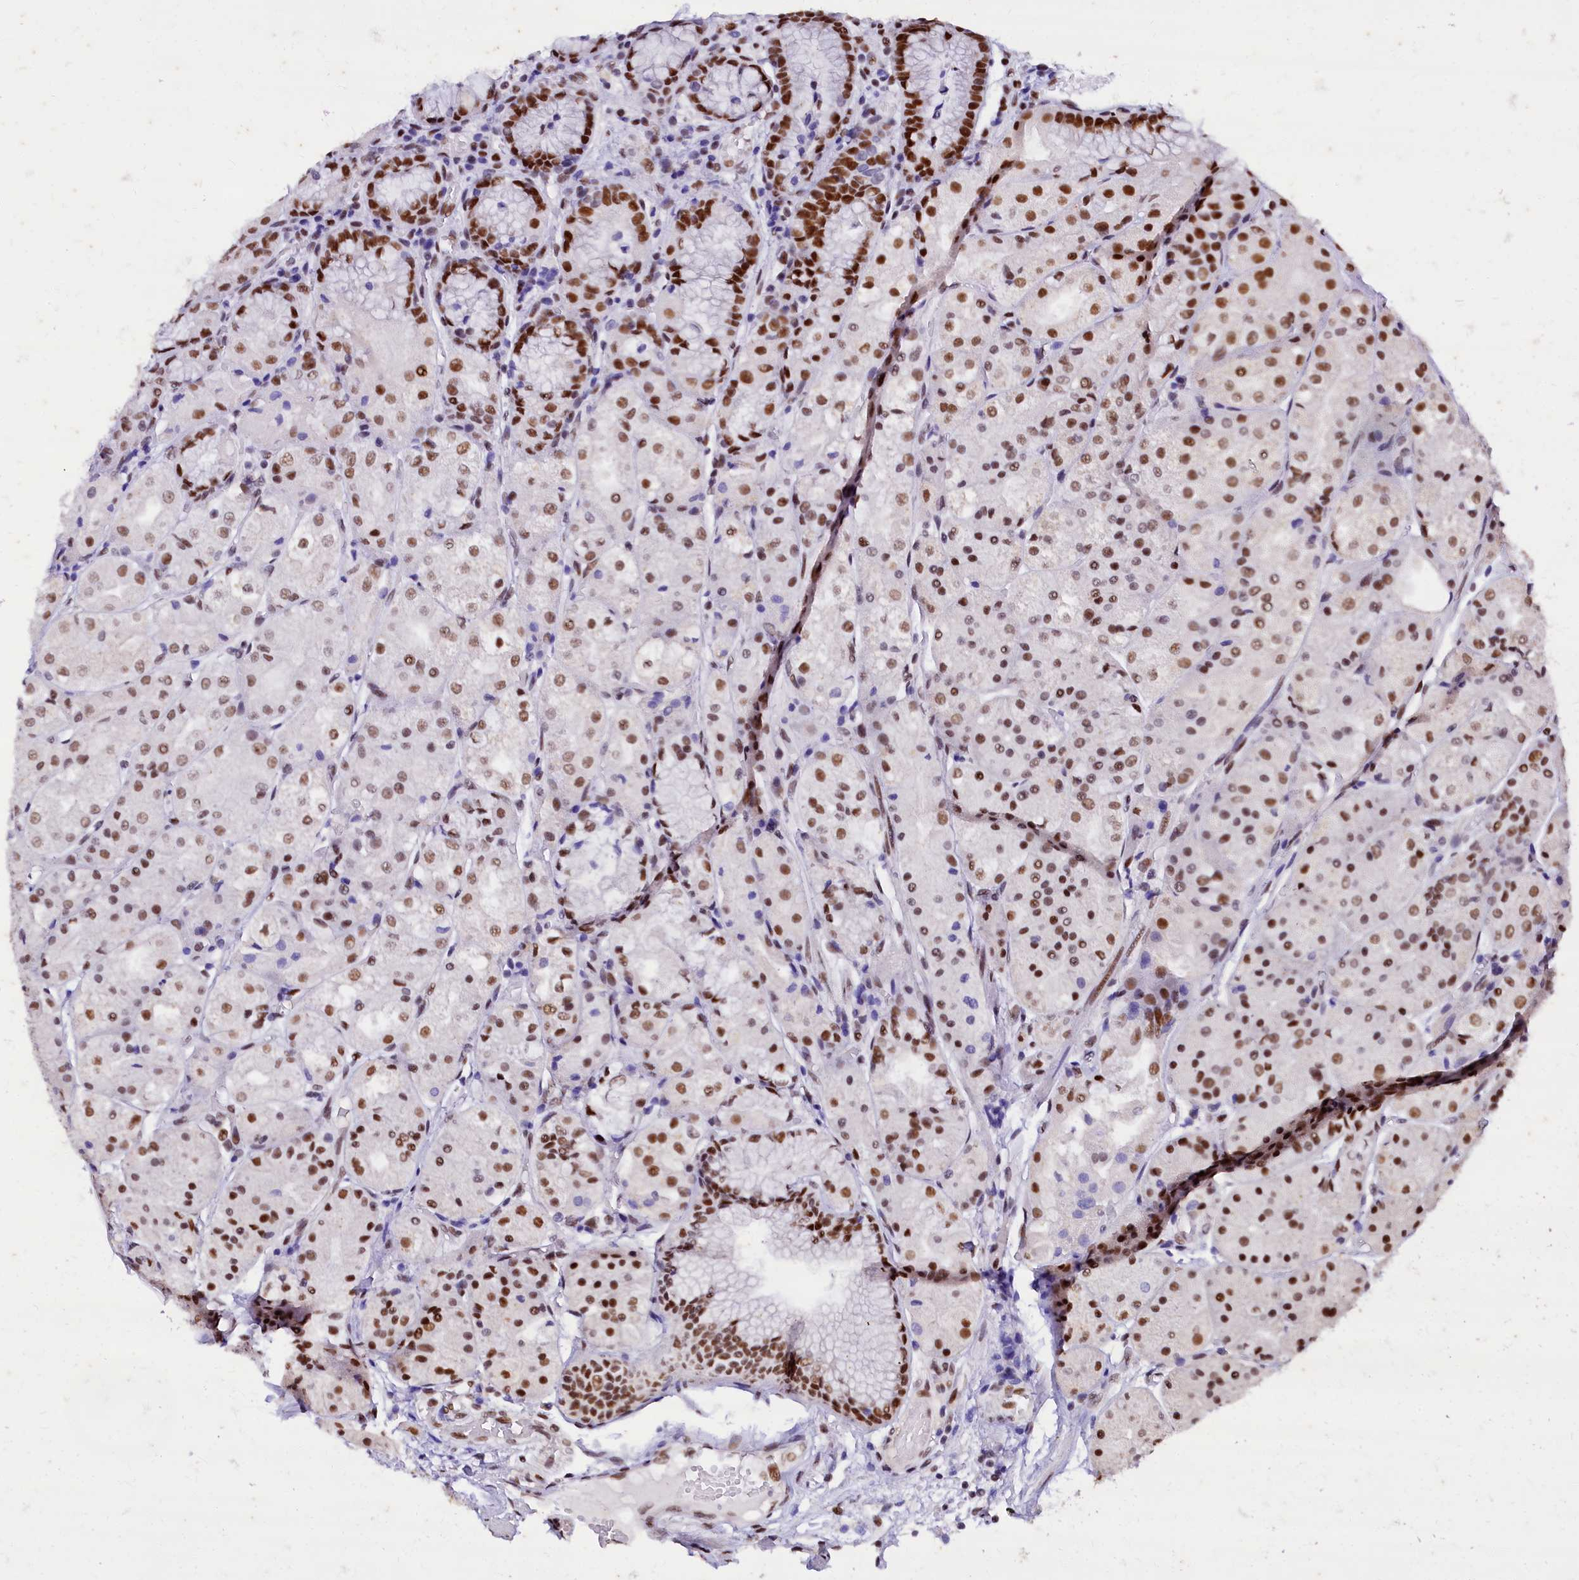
{"staining": {"intensity": "strong", "quantity": ">75%", "location": "nuclear"}, "tissue": "stomach", "cell_type": "Glandular cells", "image_type": "normal", "snomed": [{"axis": "morphology", "description": "Normal tissue, NOS"}, {"axis": "topography", "description": "Stomach, upper"}], "caption": "Stomach was stained to show a protein in brown. There is high levels of strong nuclear staining in about >75% of glandular cells. (brown staining indicates protein expression, while blue staining denotes nuclei).", "gene": "CPSF7", "patient": {"sex": "male", "age": 72}}